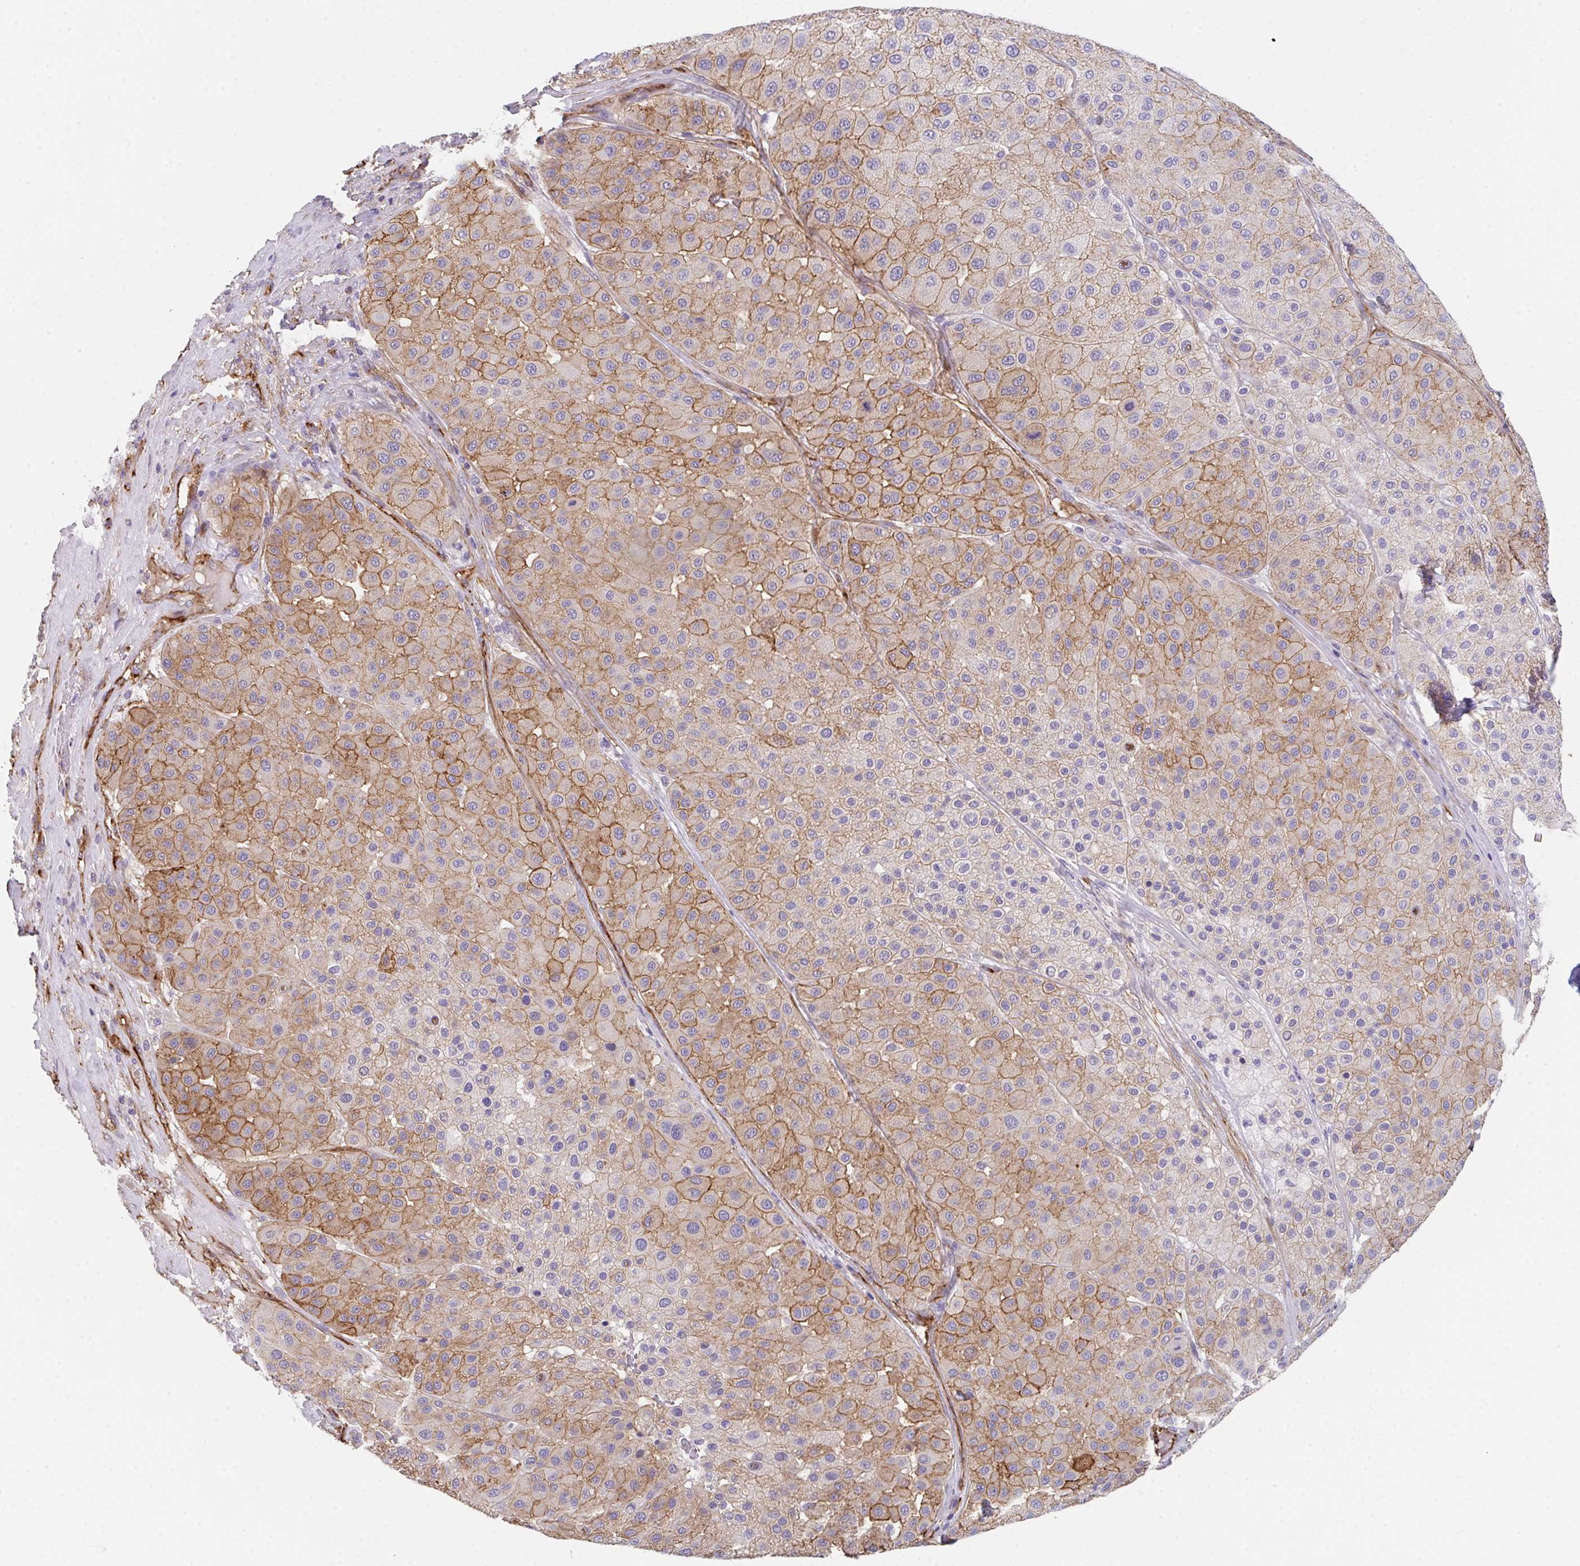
{"staining": {"intensity": "moderate", "quantity": "25%-75%", "location": "cytoplasmic/membranous"}, "tissue": "melanoma", "cell_type": "Tumor cells", "image_type": "cancer", "snomed": [{"axis": "morphology", "description": "Malignant melanoma, Metastatic site"}, {"axis": "topography", "description": "Smooth muscle"}], "caption": "This is an image of IHC staining of malignant melanoma (metastatic site), which shows moderate positivity in the cytoplasmic/membranous of tumor cells.", "gene": "DBN1", "patient": {"sex": "male", "age": 41}}